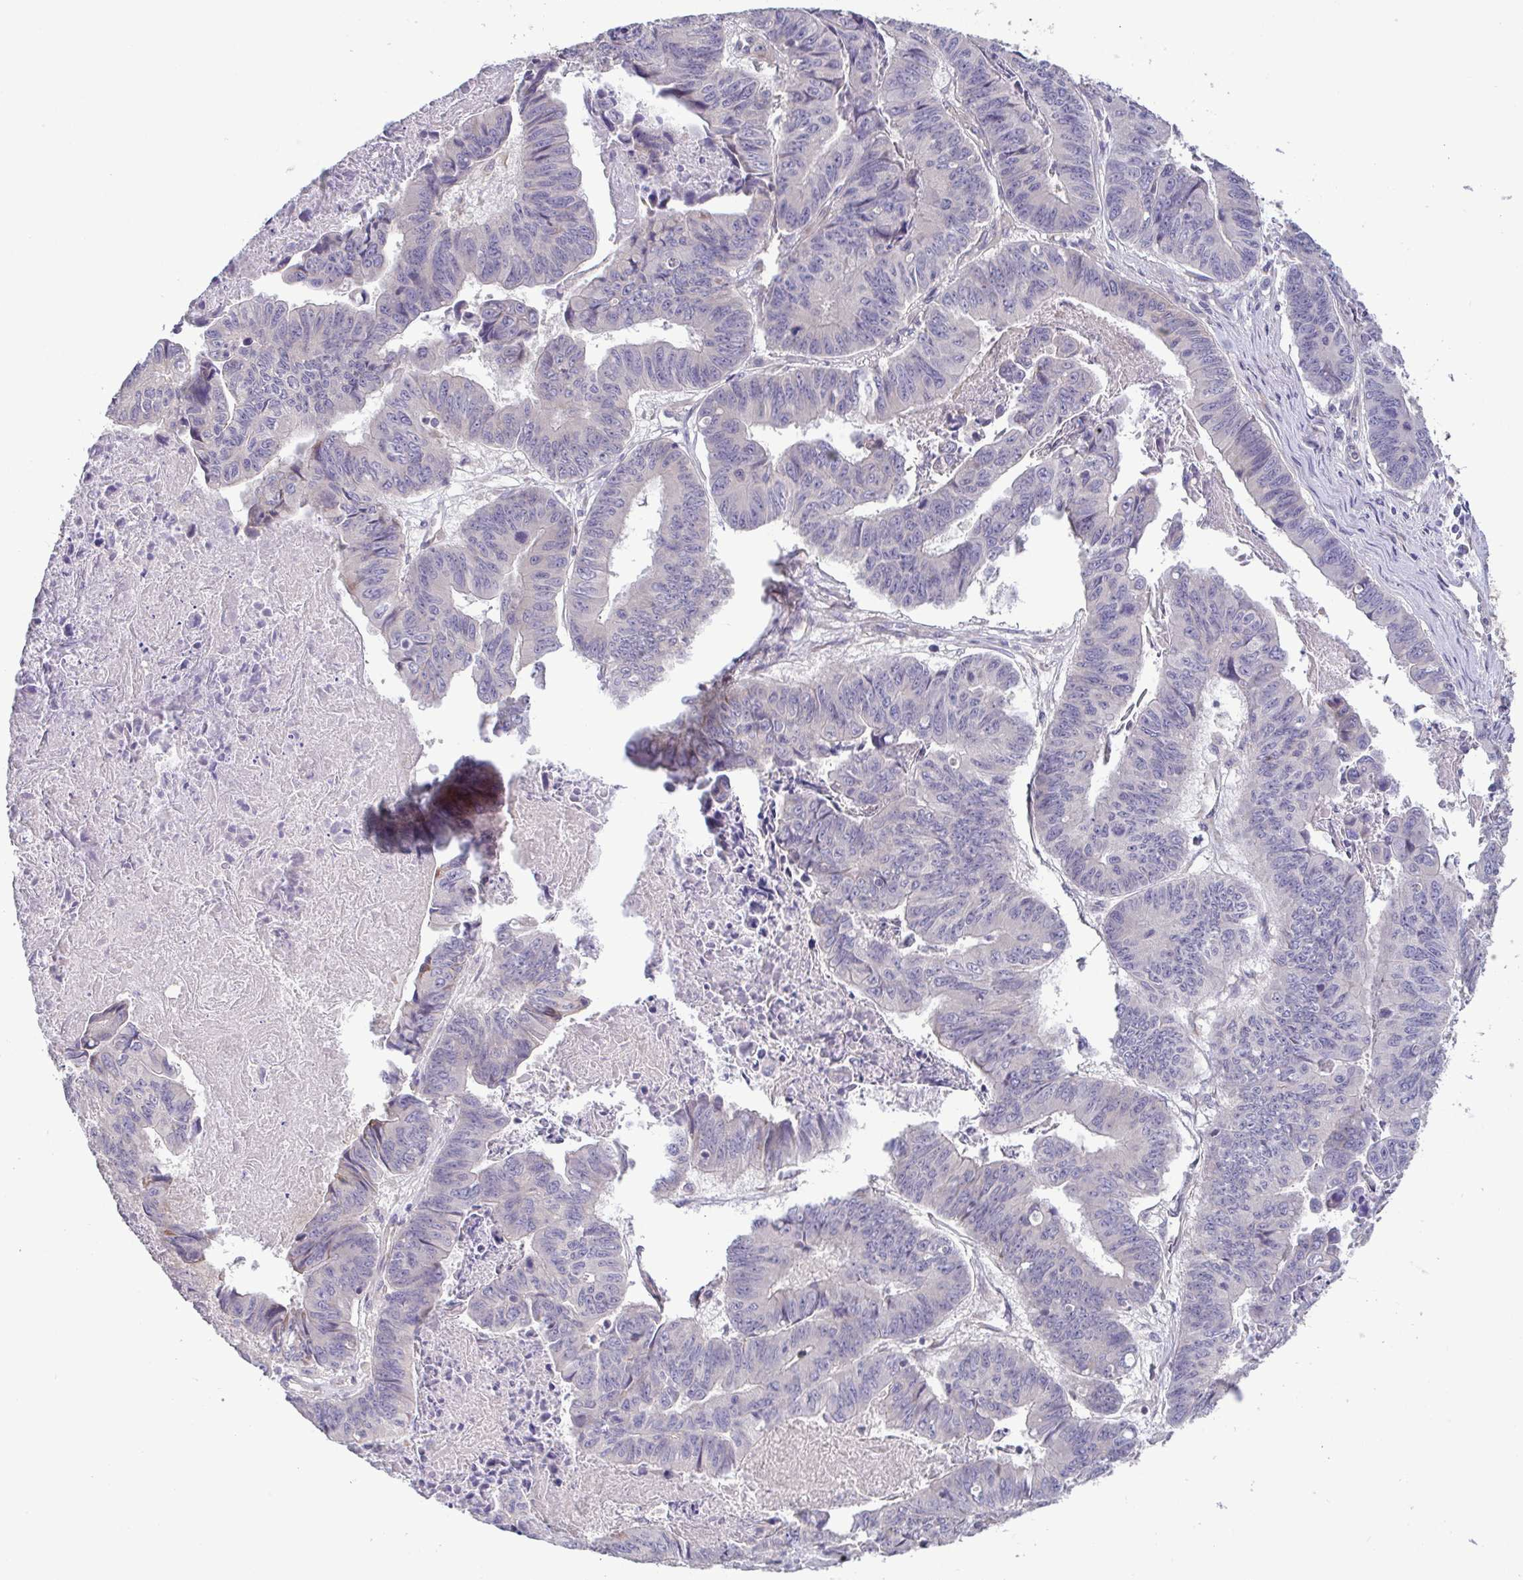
{"staining": {"intensity": "negative", "quantity": "none", "location": "none"}, "tissue": "stomach cancer", "cell_type": "Tumor cells", "image_type": "cancer", "snomed": [{"axis": "morphology", "description": "Adenocarcinoma, NOS"}, {"axis": "topography", "description": "Stomach, lower"}], "caption": "This is an immunohistochemistry photomicrograph of adenocarcinoma (stomach). There is no staining in tumor cells.", "gene": "LMF2", "patient": {"sex": "male", "age": 77}}